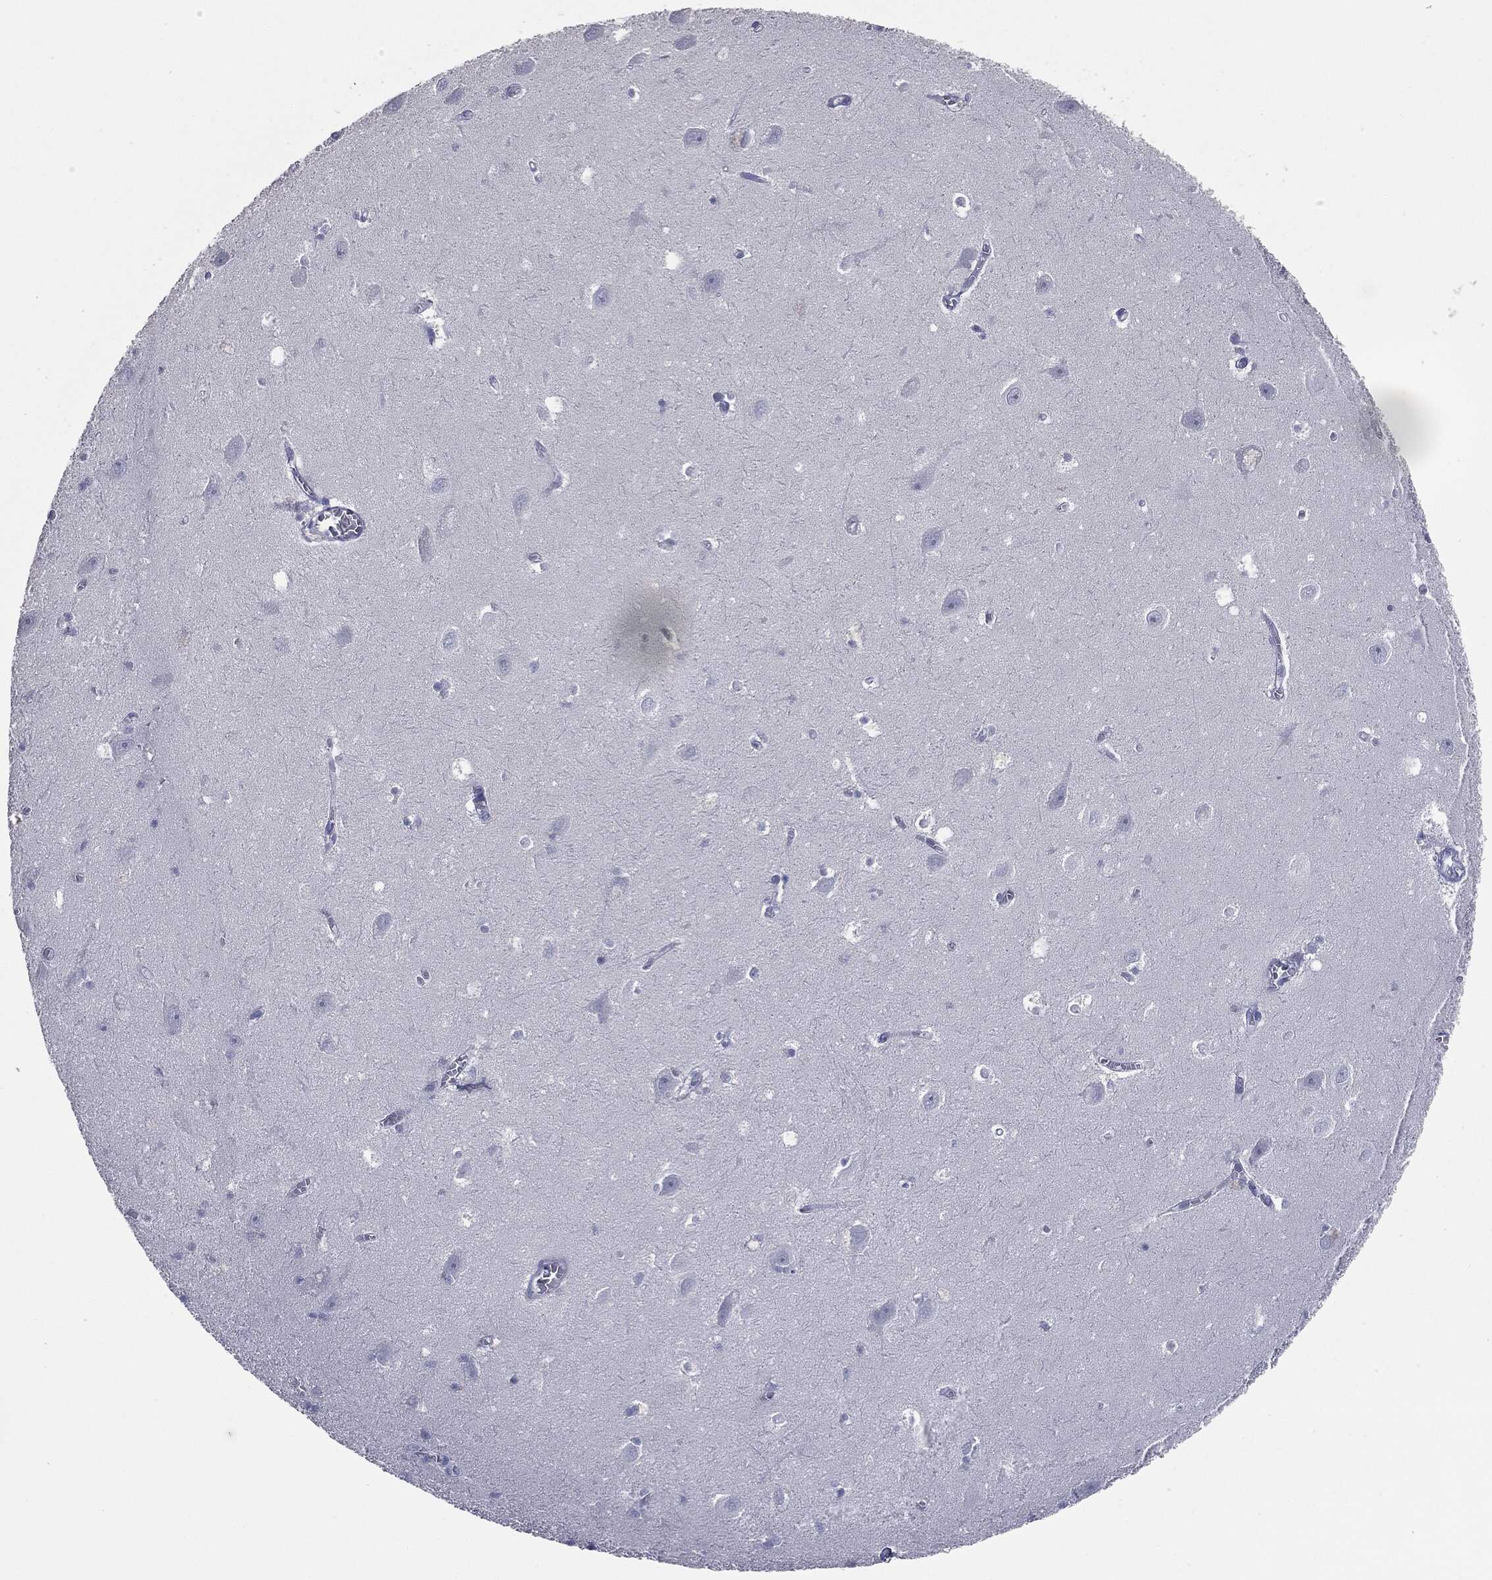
{"staining": {"intensity": "negative", "quantity": "none", "location": "none"}, "tissue": "hippocampus", "cell_type": "Glial cells", "image_type": "normal", "snomed": [{"axis": "morphology", "description": "Normal tissue, NOS"}, {"axis": "topography", "description": "Hippocampus"}], "caption": "IHC histopathology image of unremarkable hippocampus: hippocampus stained with DAB exhibits no significant protein staining in glial cells.", "gene": "ATP2A1", "patient": {"sex": "female", "age": 64}}